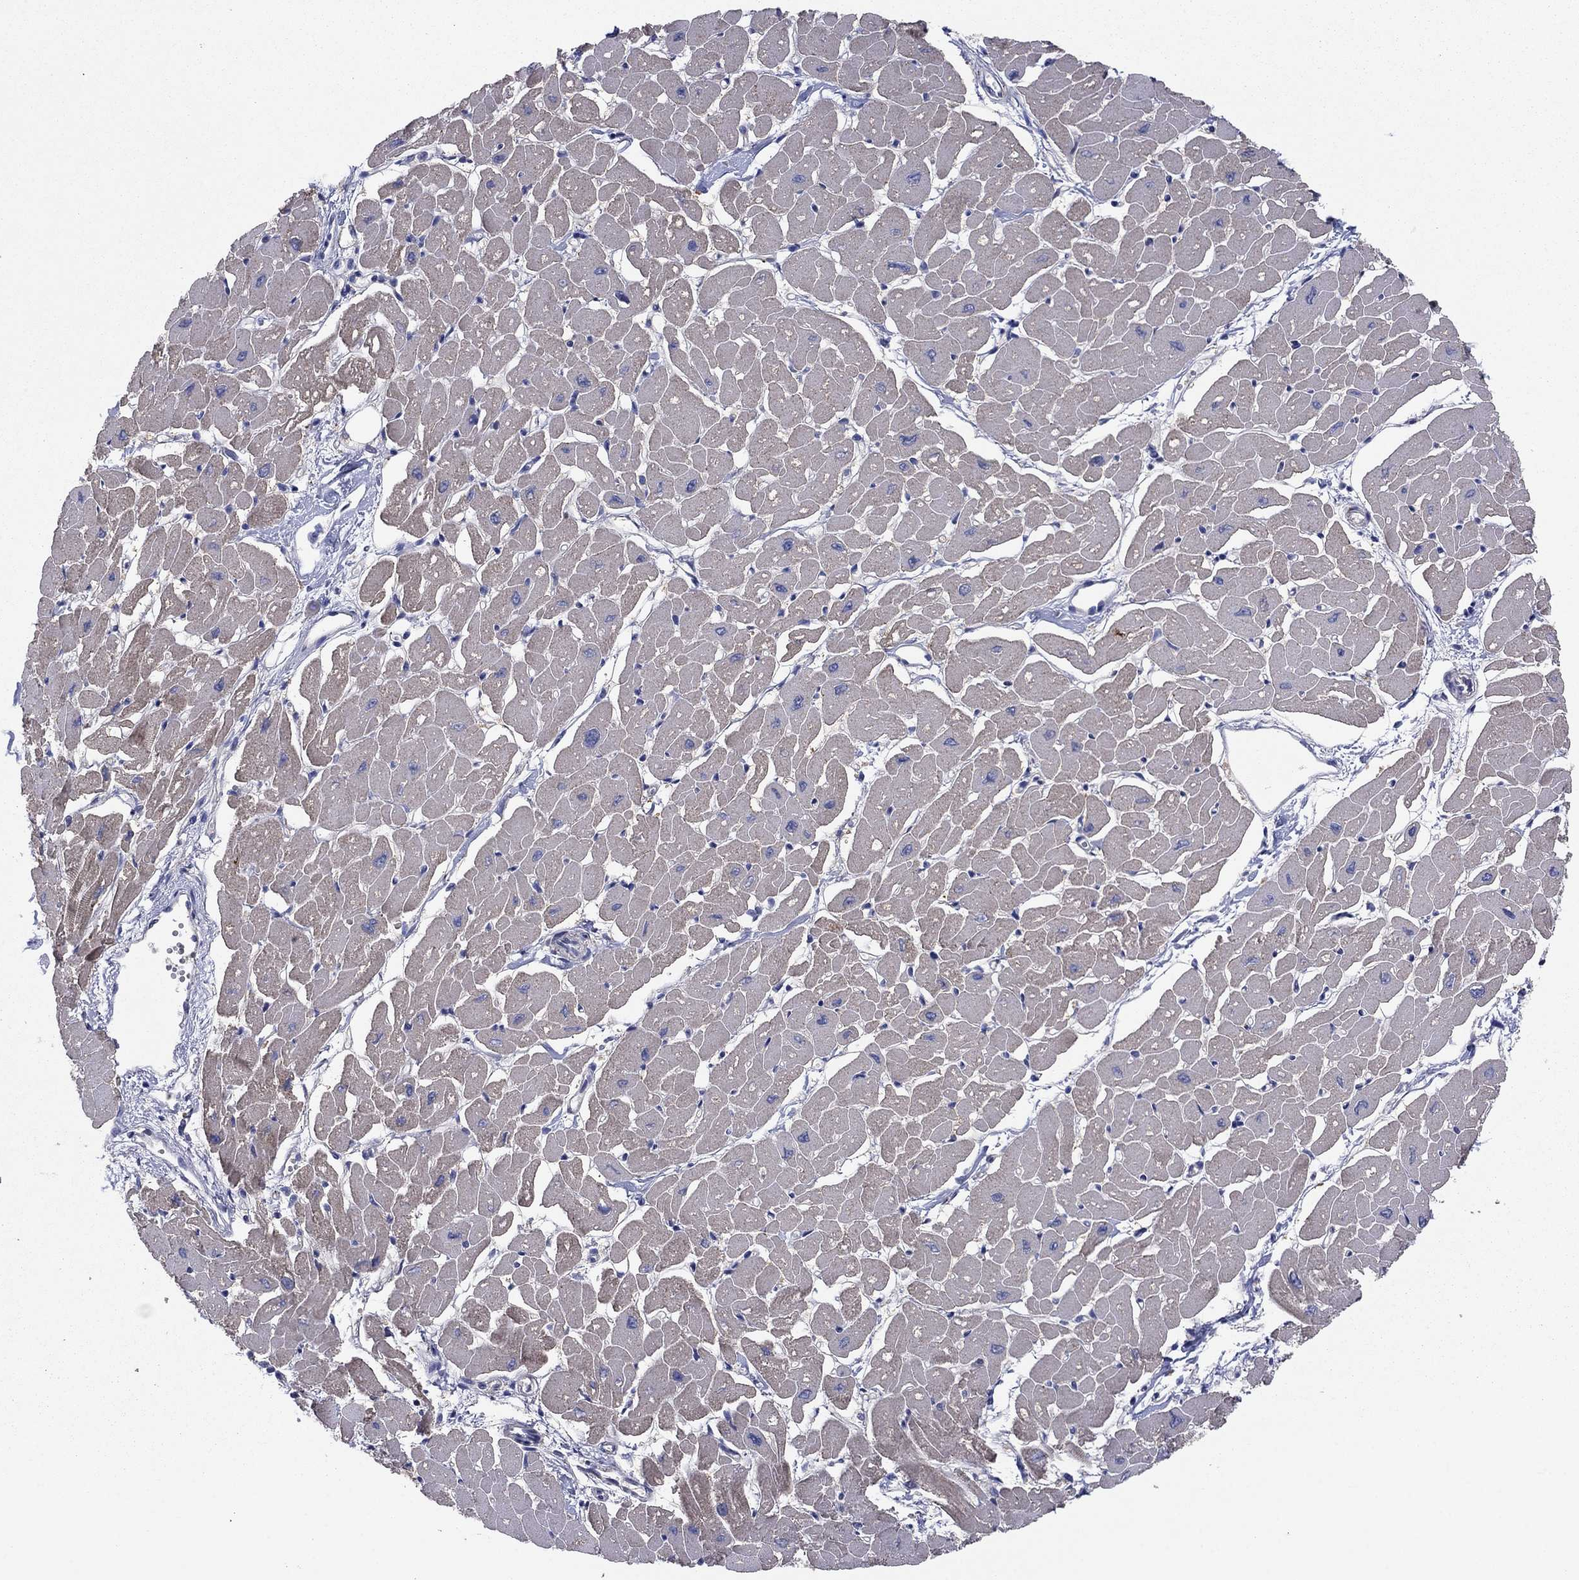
{"staining": {"intensity": "weak", "quantity": "25%-75%", "location": "cytoplasmic/membranous"}, "tissue": "heart muscle", "cell_type": "Cardiomyocytes", "image_type": "normal", "snomed": [{"axis": "morphology", "description": "Normal tissue, NOS"}, {"axis": "topography", "description": "Heart"}], "caption": "Immunohistochemistry (IHC) histopathology image of benign human heart muscle stained for a protein (brown), which demonstrates low levels of weak cytoplasmic/membranous staining in about 25%-75% of cardiomyocytes.", "gene": "GRHPR", "patient": {"sex": "male", "age": 57}}